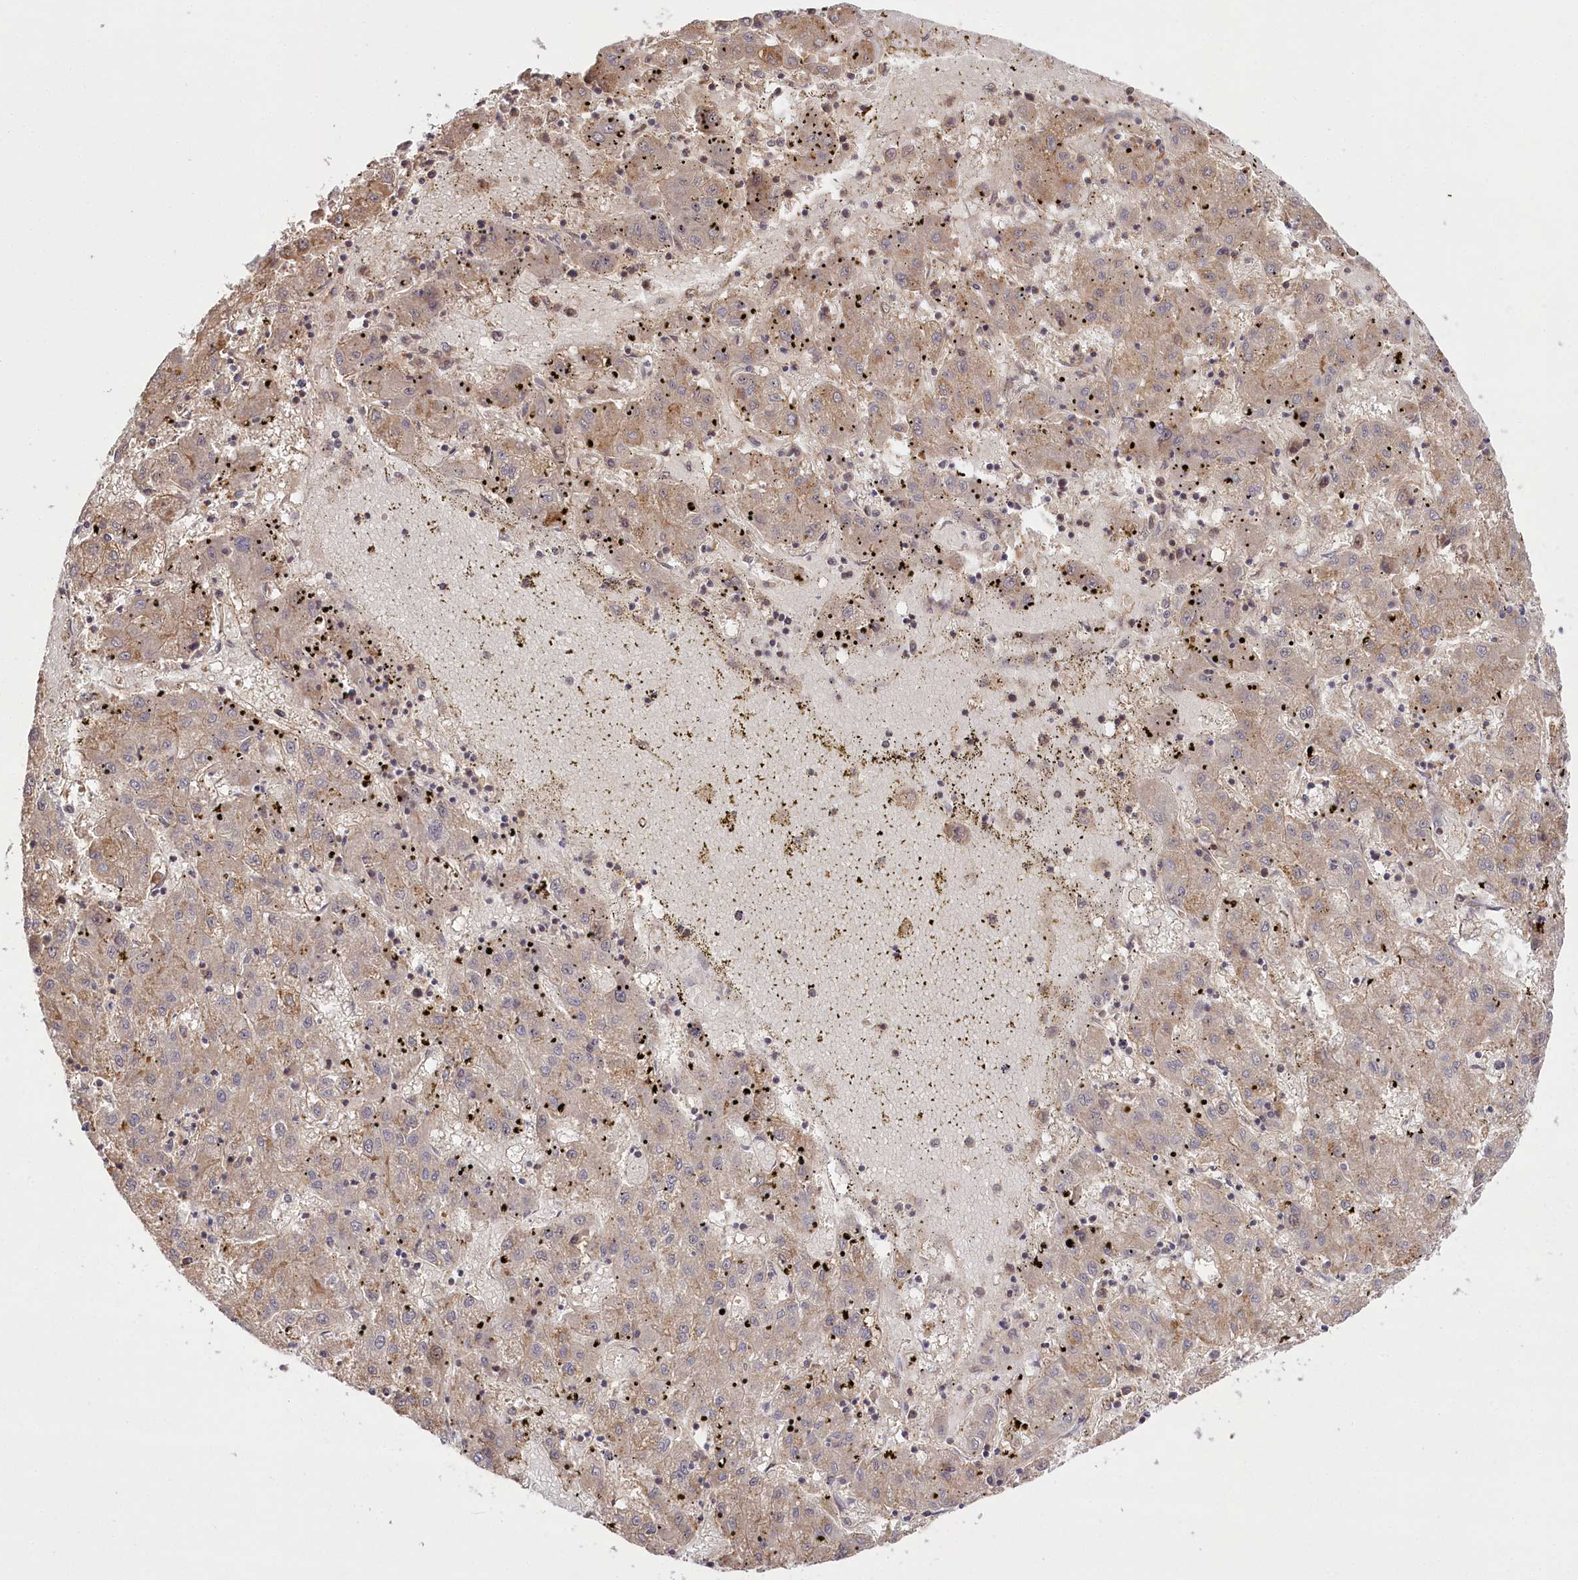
{"staining": {"intensity": "weak", "quantity": "<25%", "location": "cytoplasmic/membranous"}, "tissue": "liver cancer", "cell_type": "Tumor cells", "image_type": "cancer", "snomed": [{"axis": "morphology", "description": "Carcinoma, Hepatocellular, NOS"}, {"axis": "topography", "description": "Liver"}], "caption": "A micrograph of hepatocellular carcinoma (liver) stained for a protein reveals no brown staining in tumor cells.", "gene": "CCDC91", "patient": {"sex": "male", "age": 72}}